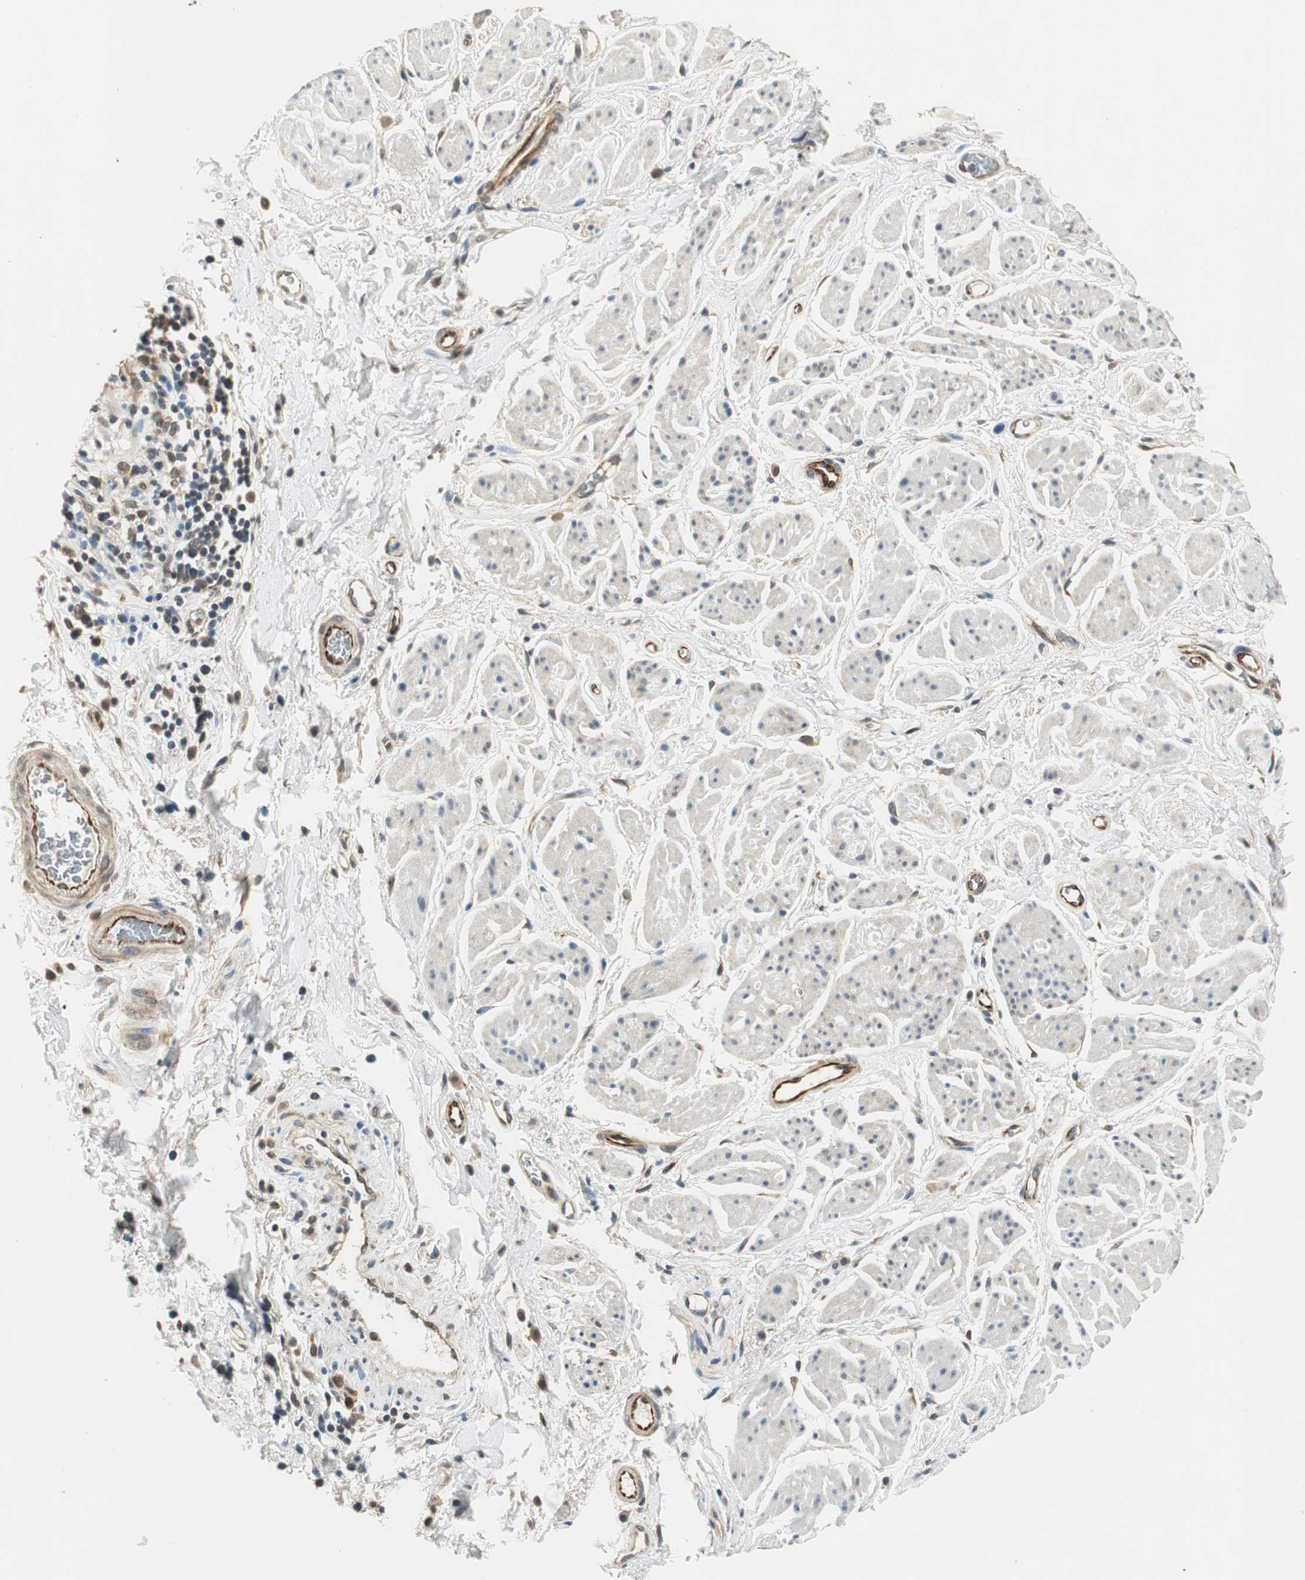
{"staining": {"intensity": "weak", "quantity": ">75%", "location": "cytoplasmic/membranous"}, "tissue": "adipose tissue", "cell_type": "Adipocytes", "image_type": "normal", "snomed": [{"axis": "morphology", "description": "Normal tissue, NOS"}, {"axis": "topography", "description": "Soft tissue"}, {"axis": "topography", "description": "Peripheral nerve tissue"}], "caption": "Human adipose tissue stained for a protein (brown) shows weak cytoplasmic/membranous positive expression in approximately >75% of adipocytes.", "gene": "PSMB4", "patient": {"sex": "female", "age": 71}}